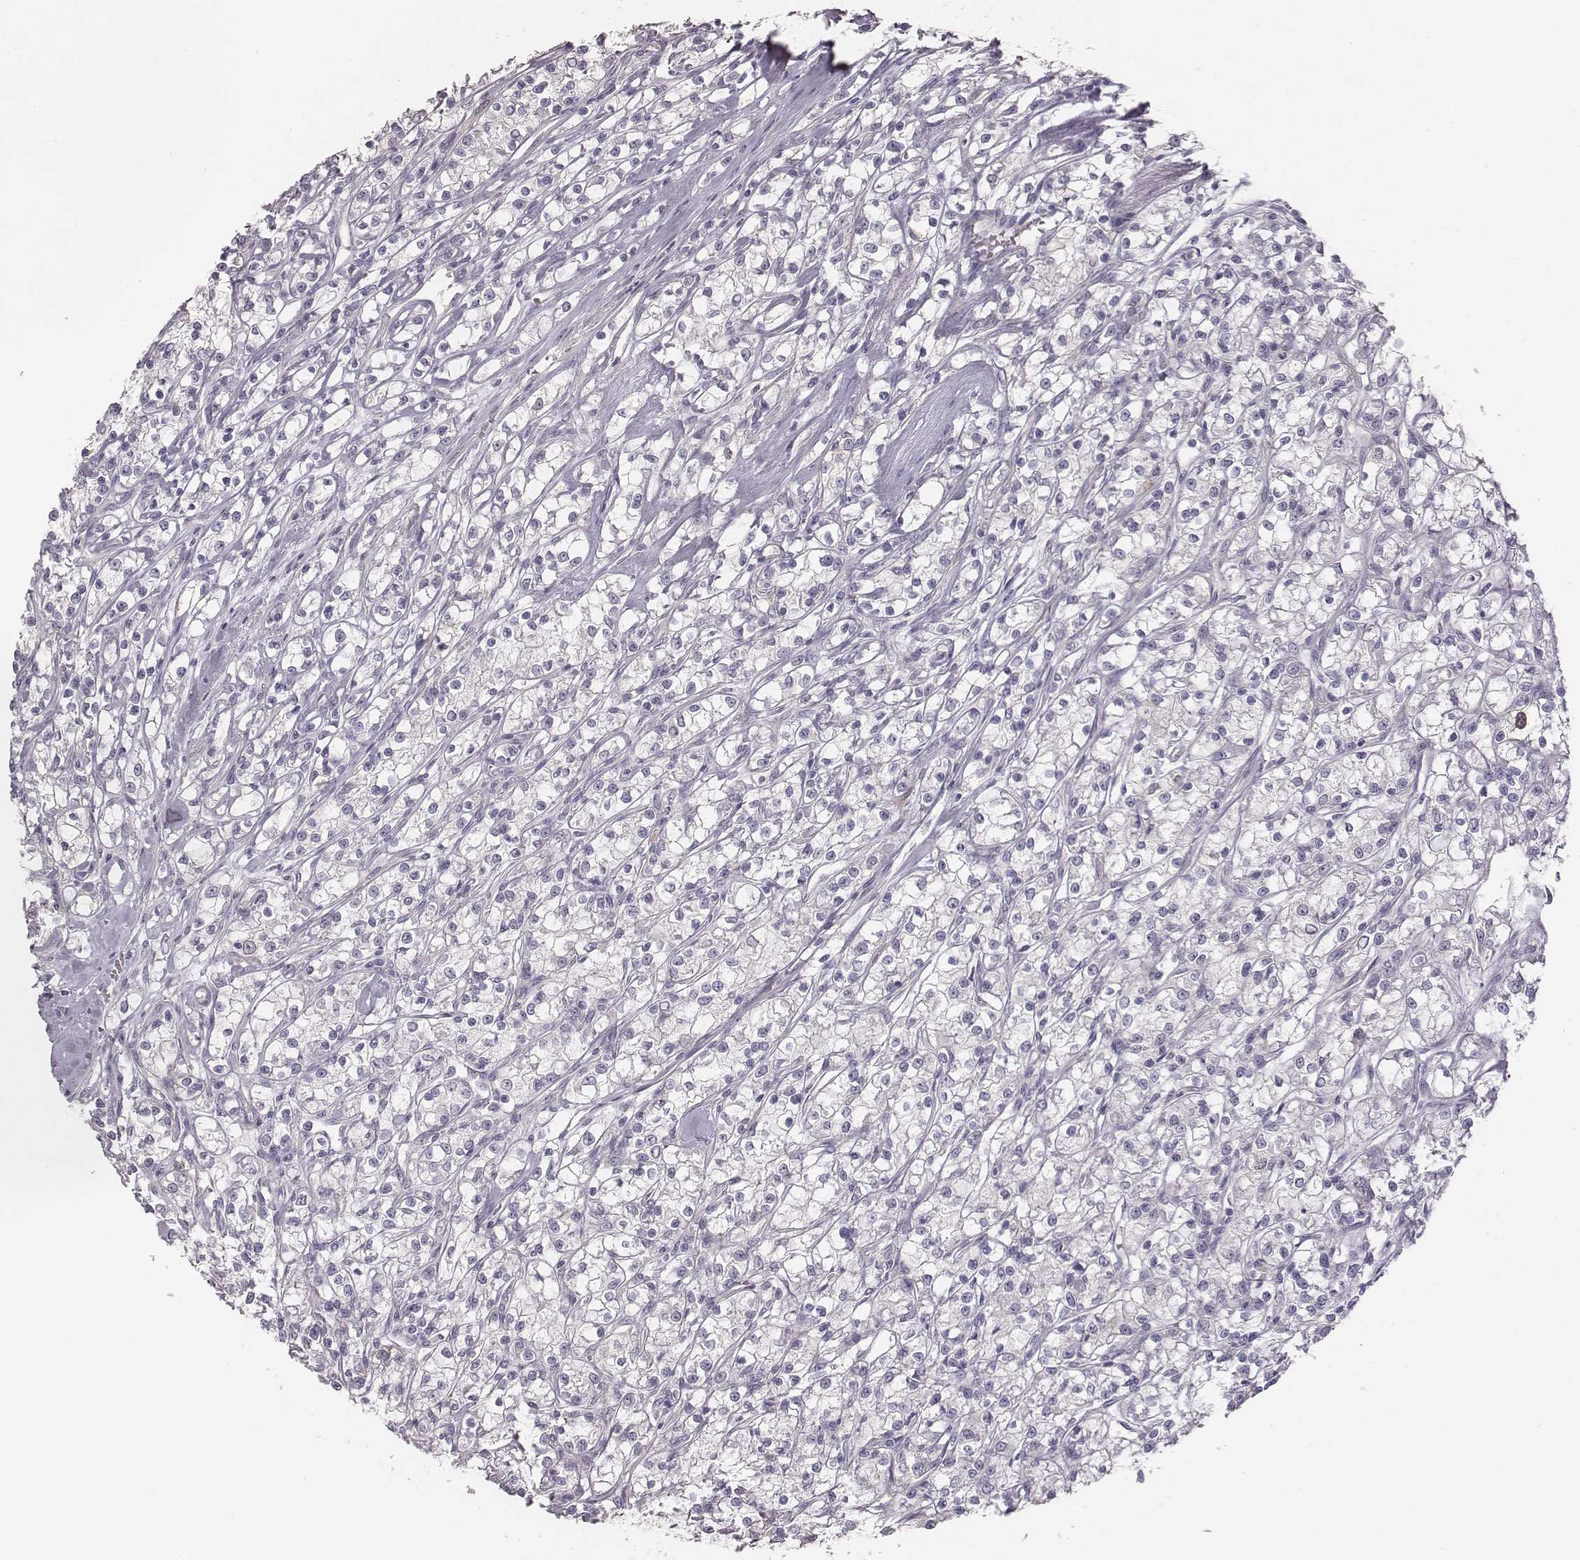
{"staining": {"intensity": "negative", "quantity": "none", "location": "none"}, "tissue": "renal cancer", "cell_type": "Tumor cells", "image_type": "cancer", "snomed": [{"axis": "morphology", "description": "Adenocarcinoma, NOS"}, {"axis": "topography", "description": "Kidney"}], "caption": "A histopathology image of renal adenocarcinoma stained for a protein demonstrates no brown staining in tumor cells.", "gene": "PBK", "patient": {"sex": "female", "age": 59}}